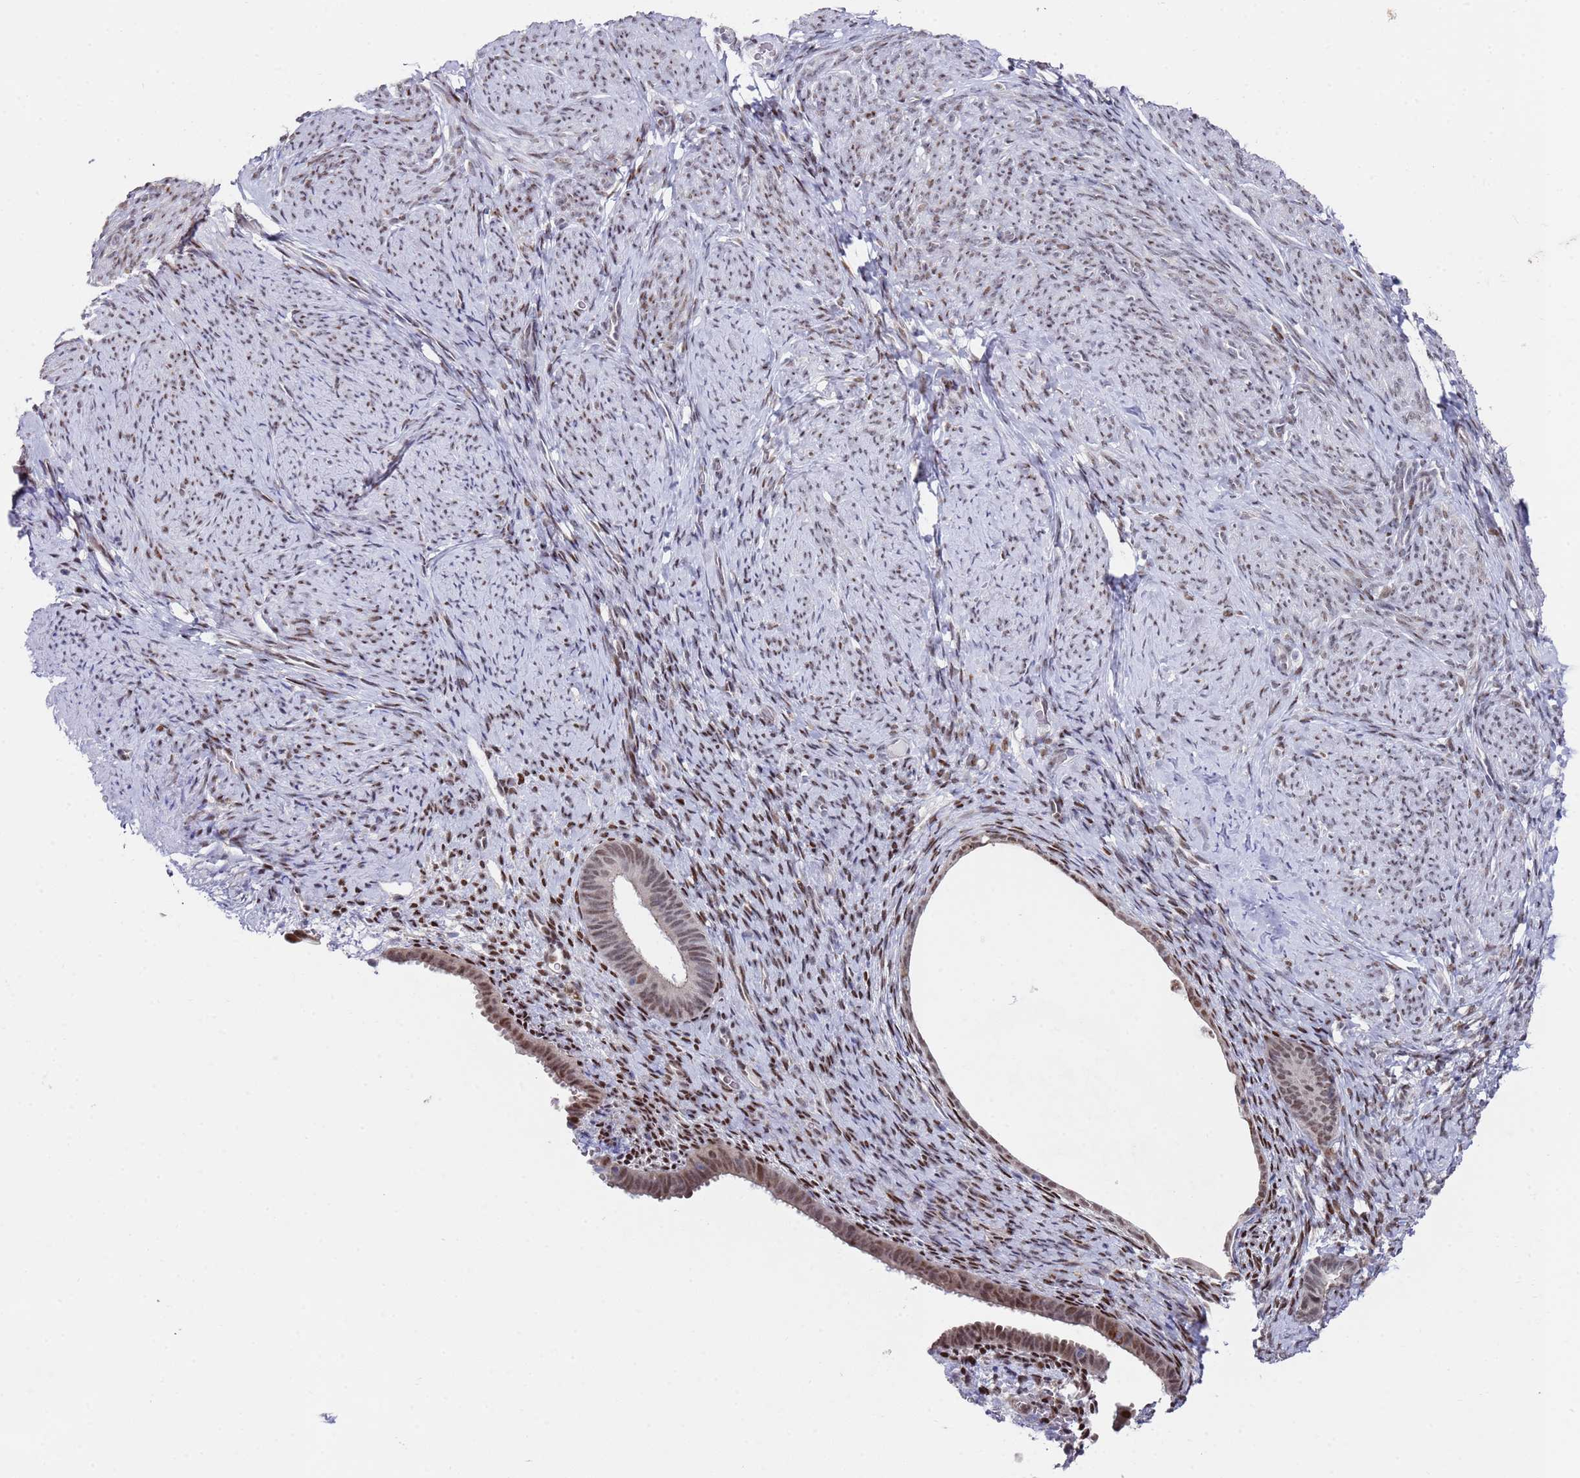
{"staining": {"intensity": "moderate", "quantity": "25%-75%", "location": "nuclear"}, "tissue": "endometrium", "cell_type": "Cells in endometrial stroma", "image_type": "normal", "snomed": [{"axis": "morphology", "description": "Normal tissue, NOS"}, {"axis": "topography", "description": "Endometrium"}], "caption": "This histopathology image exhibits immunohistochemistry (IHC) staining of unremarkable endometrium, with medium moderate nuclear positivity in approximately 25%-75% of cells in endometrial stroma.", "gene": "COPS6", "patient": {"sex": "female", "age": 65}}